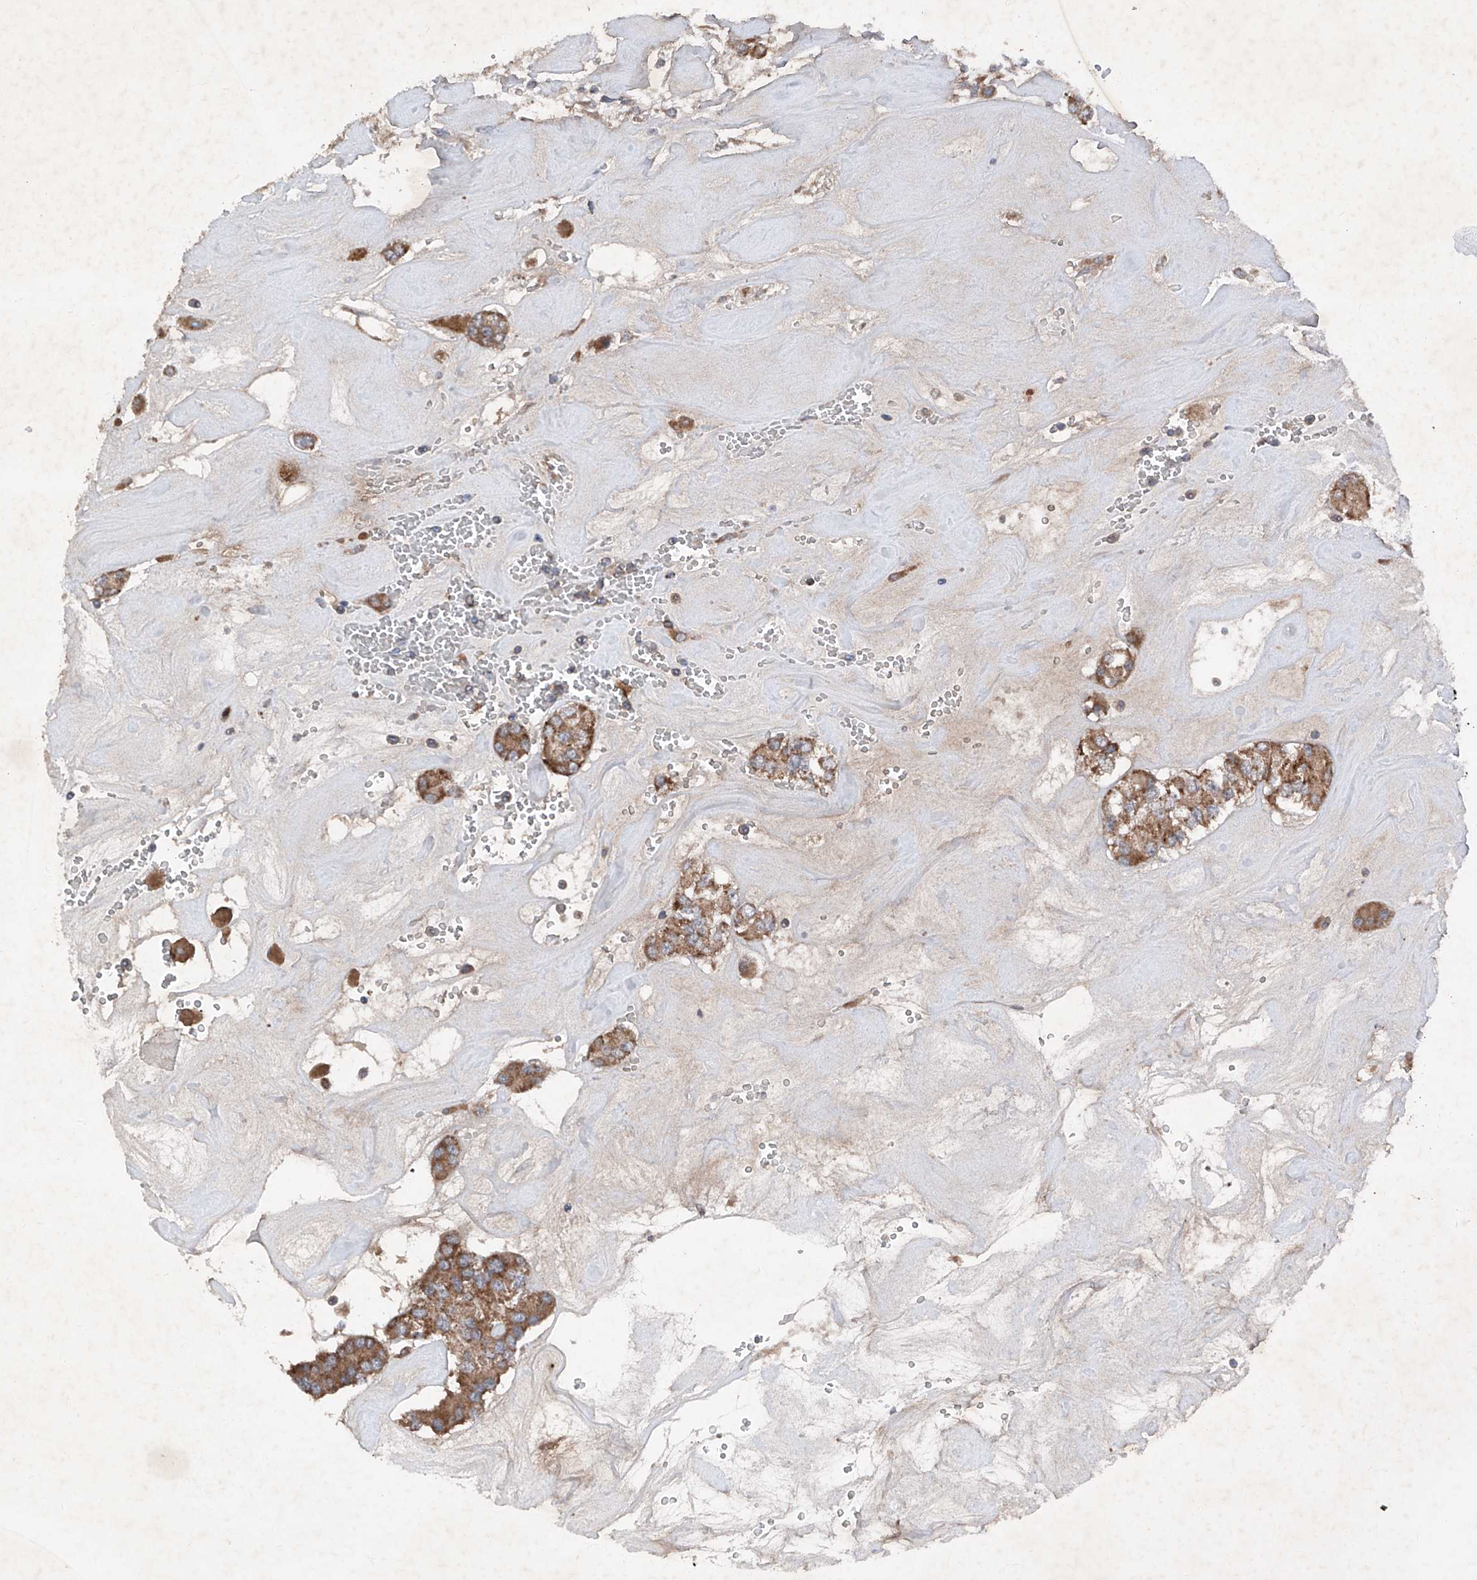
{"staining": {"intensity": "moderate", "quantity": ">75%", "location": "cytoplasmic/membranous"}, "tissue": "carcinoid", "cell_type": "Tumor cells", "image_type": "cancer", "snomed": [{"axis": "morphology", "description": "Carcinoid, malignant, NOS"}, {"axis": "topography", "description": "Pancreas"}], "caption": "Human malignant carcinoid stained for a protein (brown) exhibits moderate cytoplasmic/membranous positive positivity in about >75% of tumor cells.", "gene": "DAD1", "patient": {"sex": "male", "age": 41}}